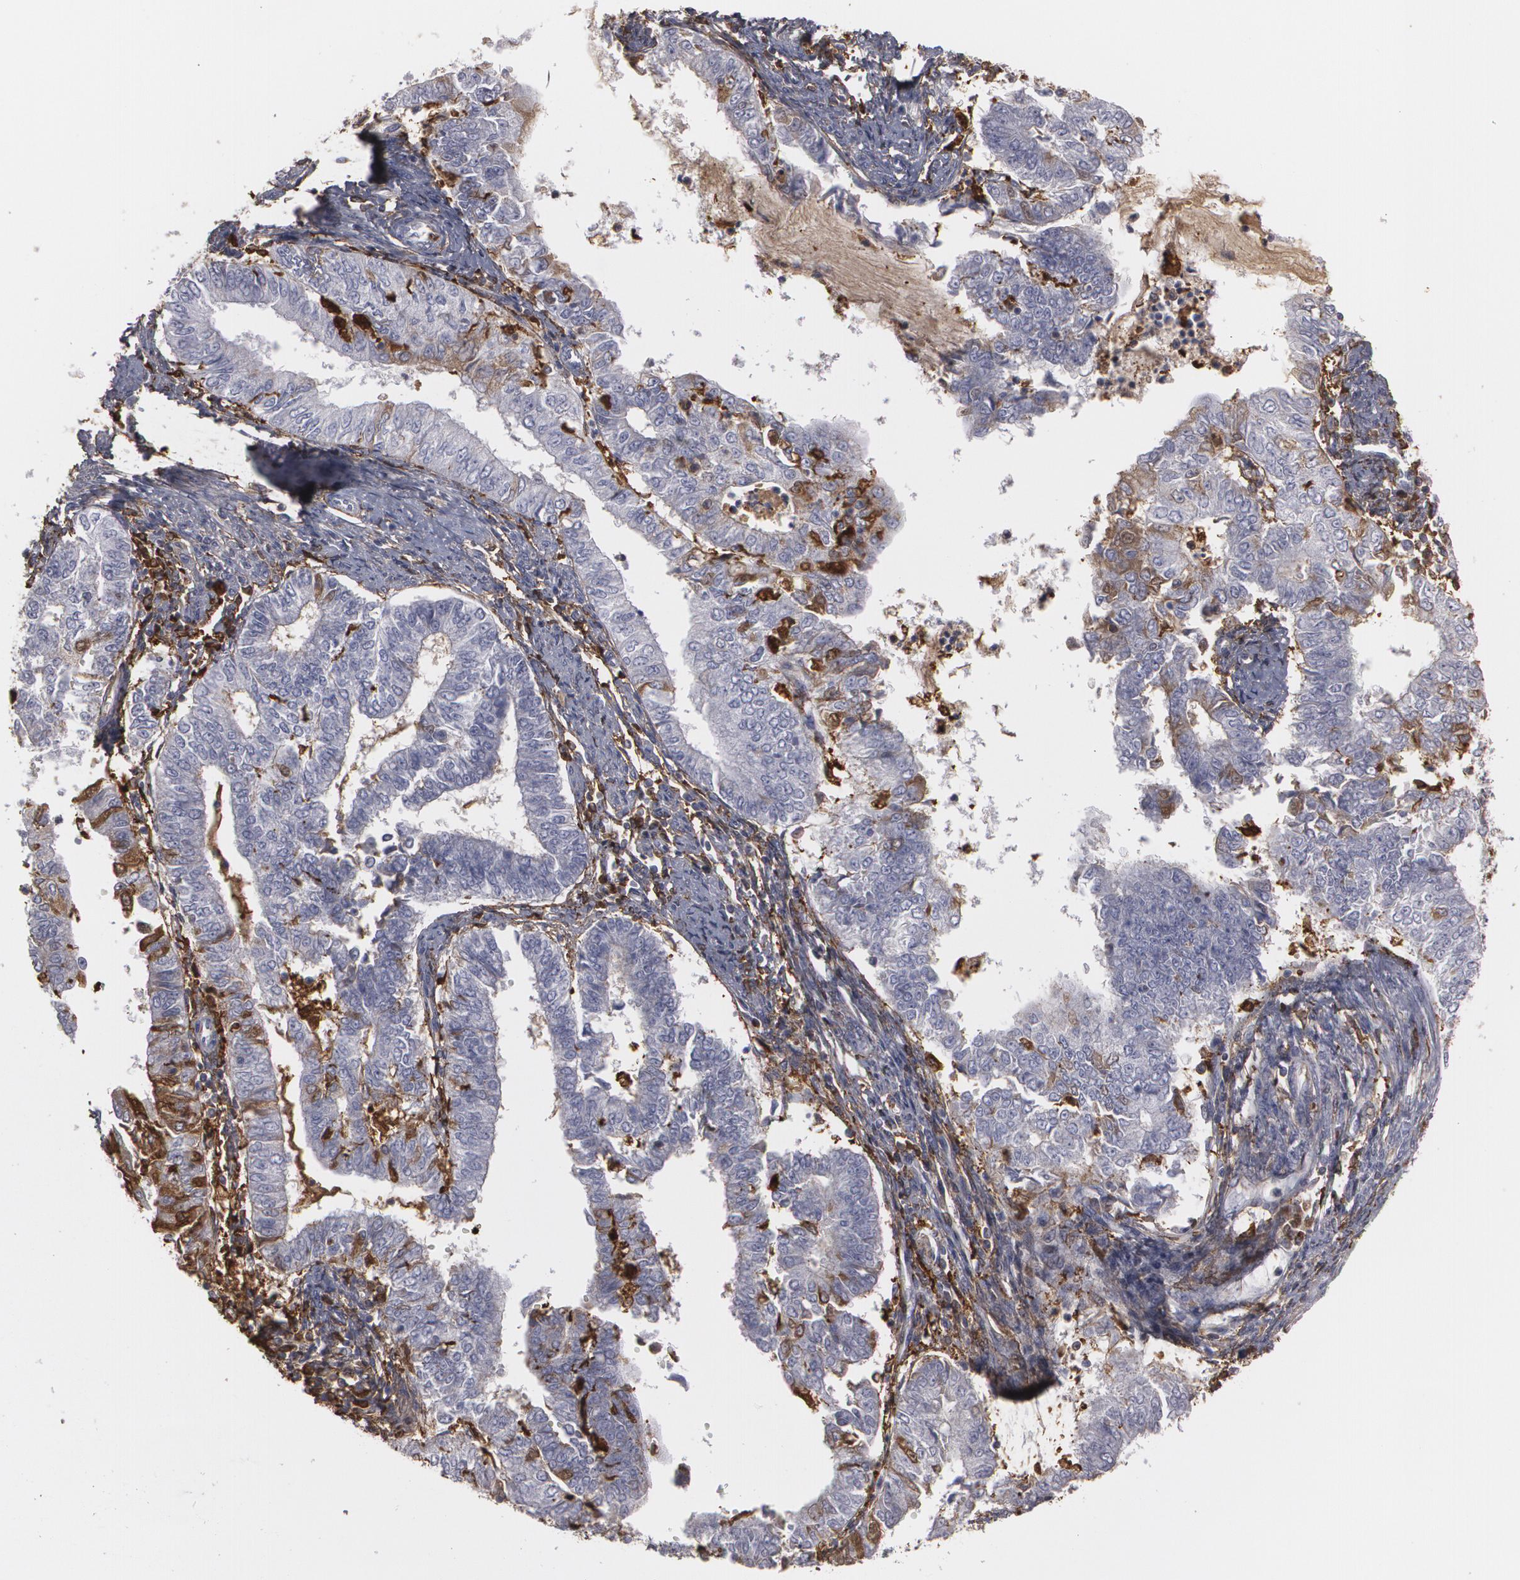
{"staining": {"intensity": "weak", "quantity": "25%-75%", "location": "cytoplasmic/membranous"}, "tissue": "endometrial cancer", "cell_type": "Tumor cells", "image_type": "cancer", "snomed": [{"axis": "morphology", "description": "Adenocarcinoma, NOS"}, {"axis": "topography", "description": "Endometrium"}], "caption": "An immunohistochemistry photomicrograph of neoplastic tissue is shown. Protein staining in brown highlights weak cytoplasmic/membranous positivity in adenocarcinoma (endometrial) within tumor cells.", "gene": "ODC1", "patient": {"sex": "female", "age": 66}}